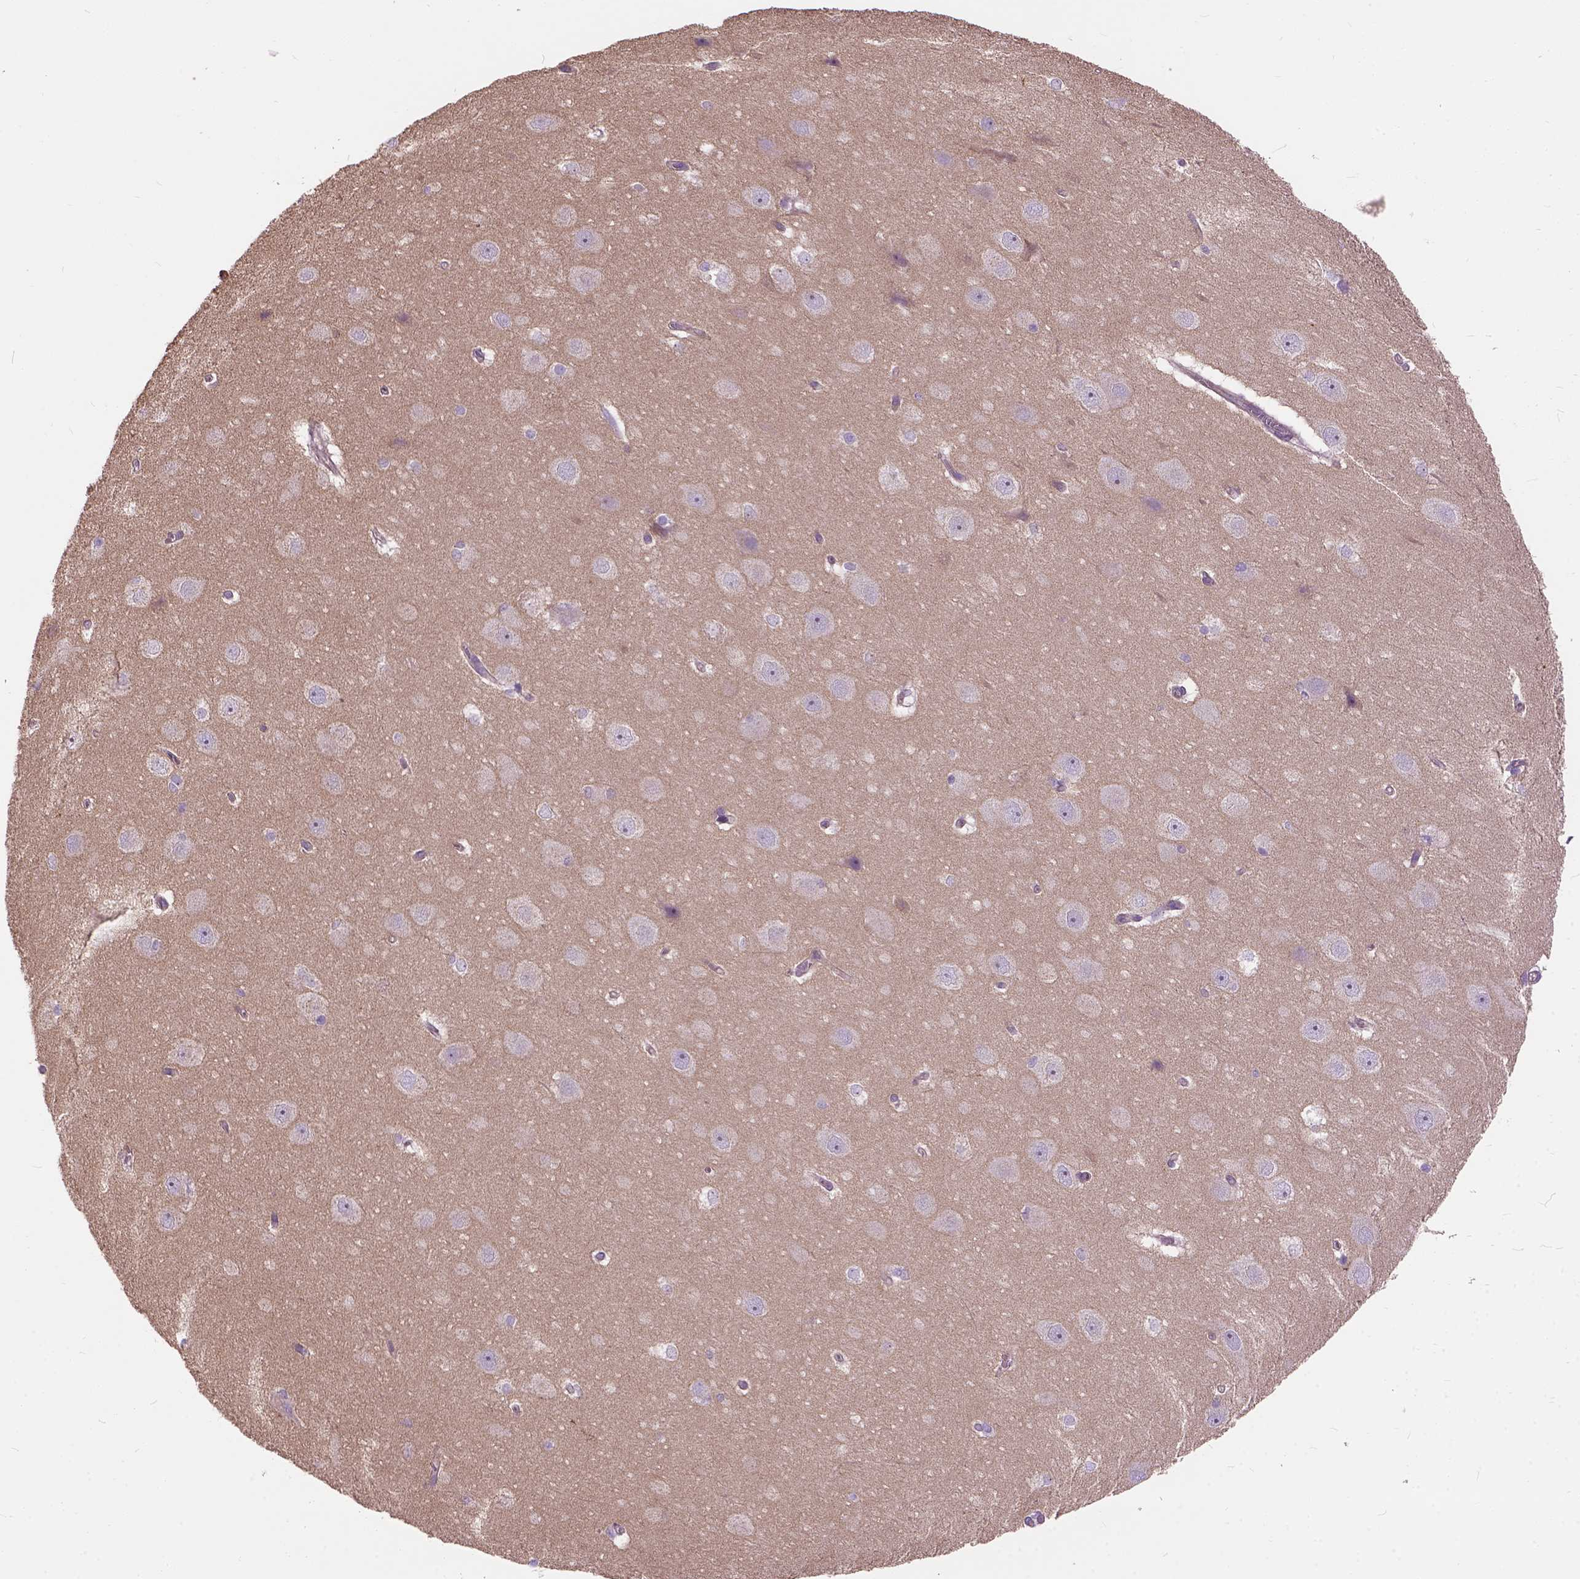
{"staining": {"intensity": "negative", "quantity": "none", "location": "none"}, "tissue": "hippocampus", "cell_type": "Glial cells", "image_type": "normal", "snomed": [{"axis": "morphology", "description": "Normal tissue, NOS"}, {"axis": "topography", "description": "Cerebral cortex"}, {"axis": "topography", "description": "Hippocampus"}], "caption": "A high-resolution image shows IHC staining of benign hippocampus, which demonstrates no significant expression in glial cells. The staining is performed using DAB (3,3'-diaminobenzidine) brown chromogen with nuclei counter-stained in using hematoxylin.", "gene": "MAPT", "patient": {"sex": "female", "age": 19}}